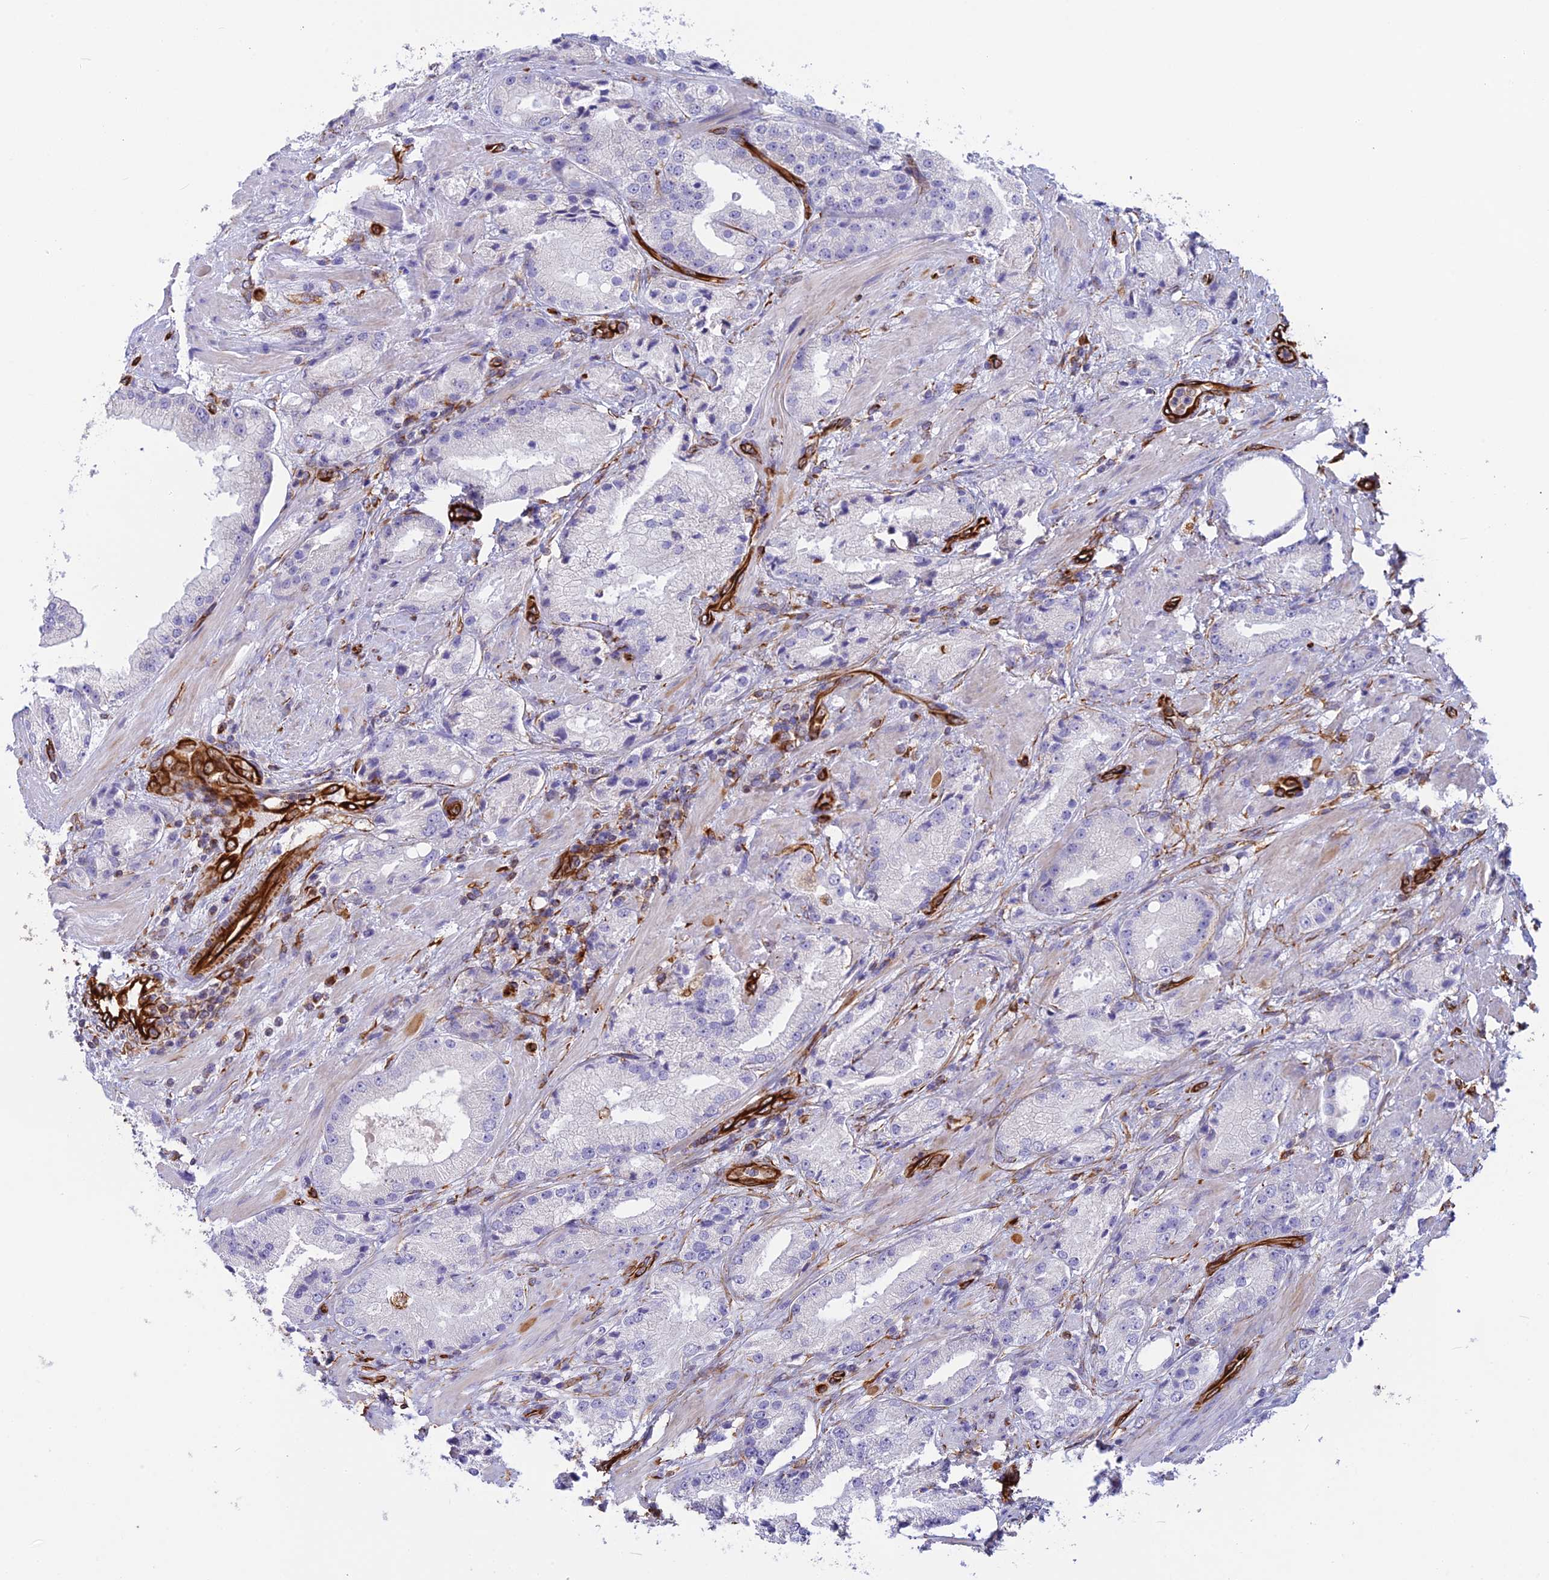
{"staining": {"intensity": "negative", "quantity": "none", "location": "none"}, "tissue": "prostate cancer", "cell_type": "Tumor cells", "image_type": "cancer", "snomed": [{"axis": "morphology", "description": "Adenocarcinoma, Low grade"}, {"axis": "topography", "description": "Prostate"}], "caption": "Prostate cancer was stained to show a protein in brown. There is no significant positivity in tumor cells. (Stains: DAB (3,3'-diaminobenzidine) IHC with hematoxylin counter stain, Microscopy: brightfield microscopy at high magnification).", "gene": "FBXL20", "patient": {"sex": "male", "age": 67}}